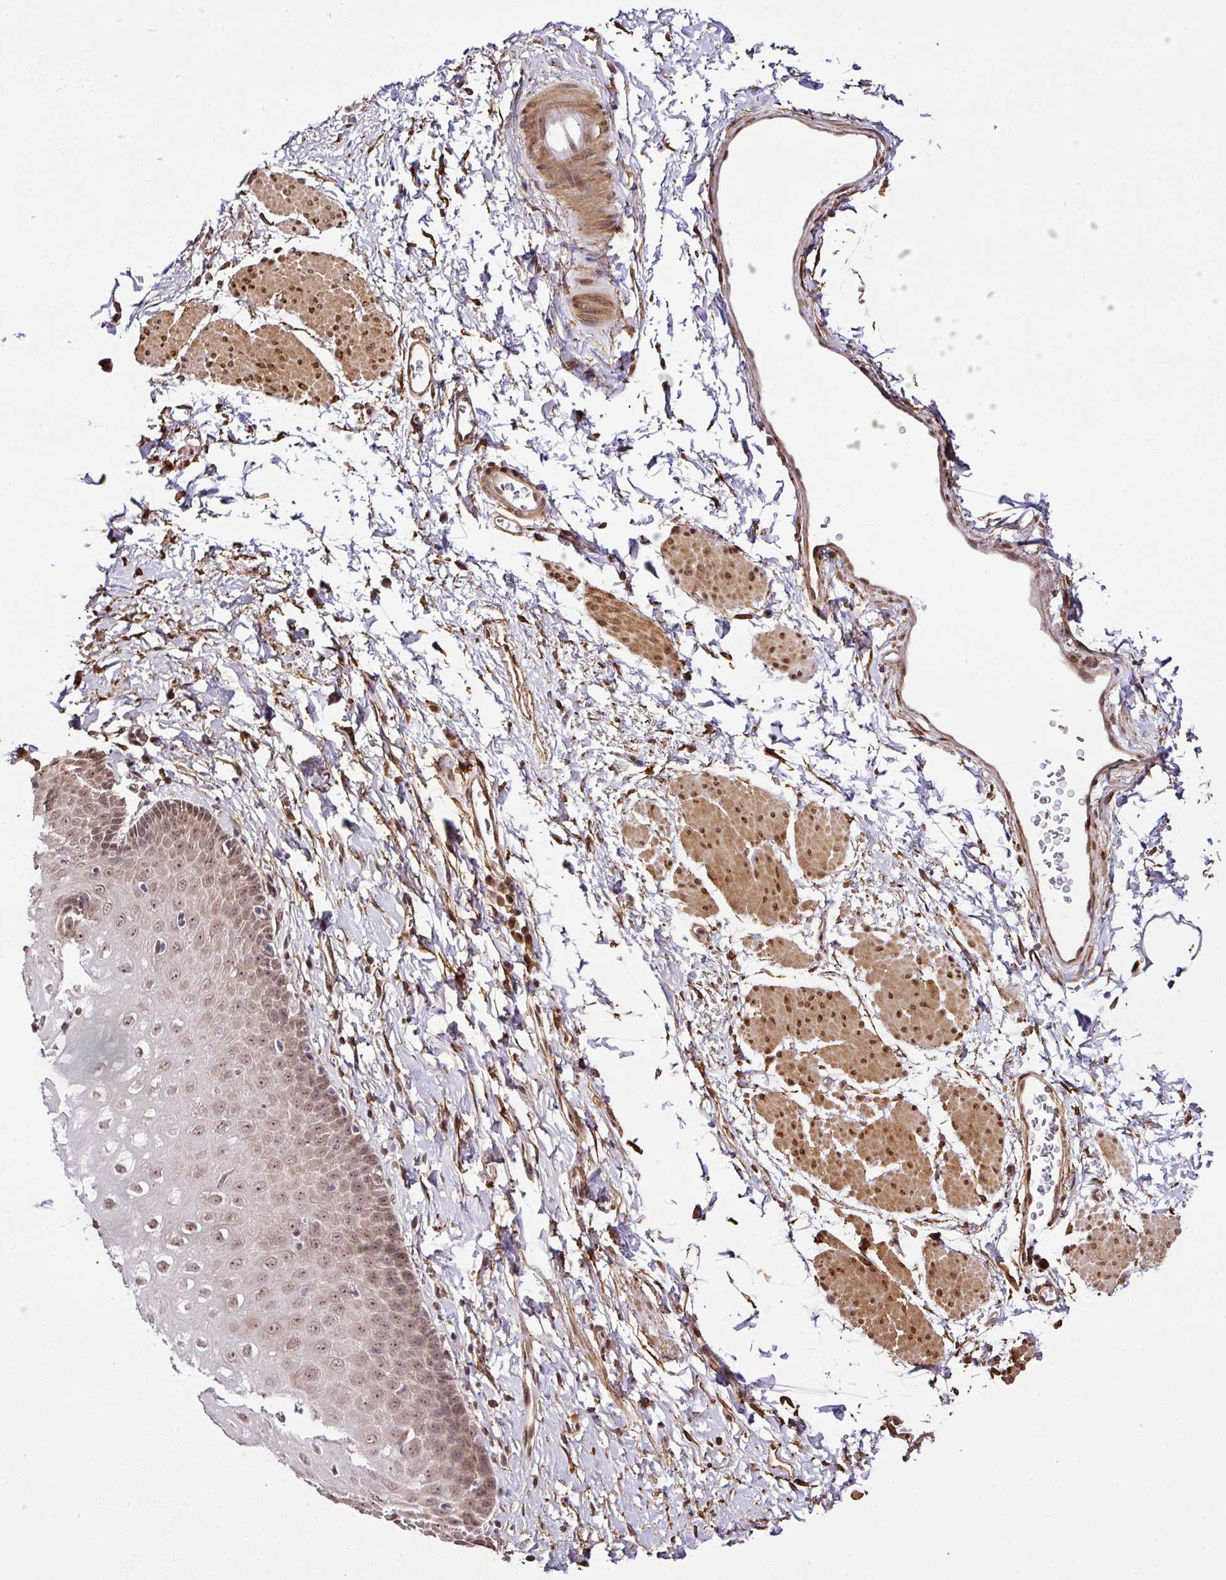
{"staining": {"intensity": "moderate", "quantity": ">75%", "location": "nuclear"}, "tissue": "esophagus", "cell_type": "Squamous epithelial cells", "image_type": "normal", "snomed": [{"axis": "morphology", "description": "Normal tissue, NOS"}, {"axis": "topography", "description": "Esophagus"}], "caption": "DAB immunohistochemical staining of unremarkable esophagus demonstrates moderate nuclear protein staining in about >75% of squamous epithelial cells. Nuclei are stained in blue.", "gene": "FAM153A", "patient": {"sex": "male", "age": 70}}